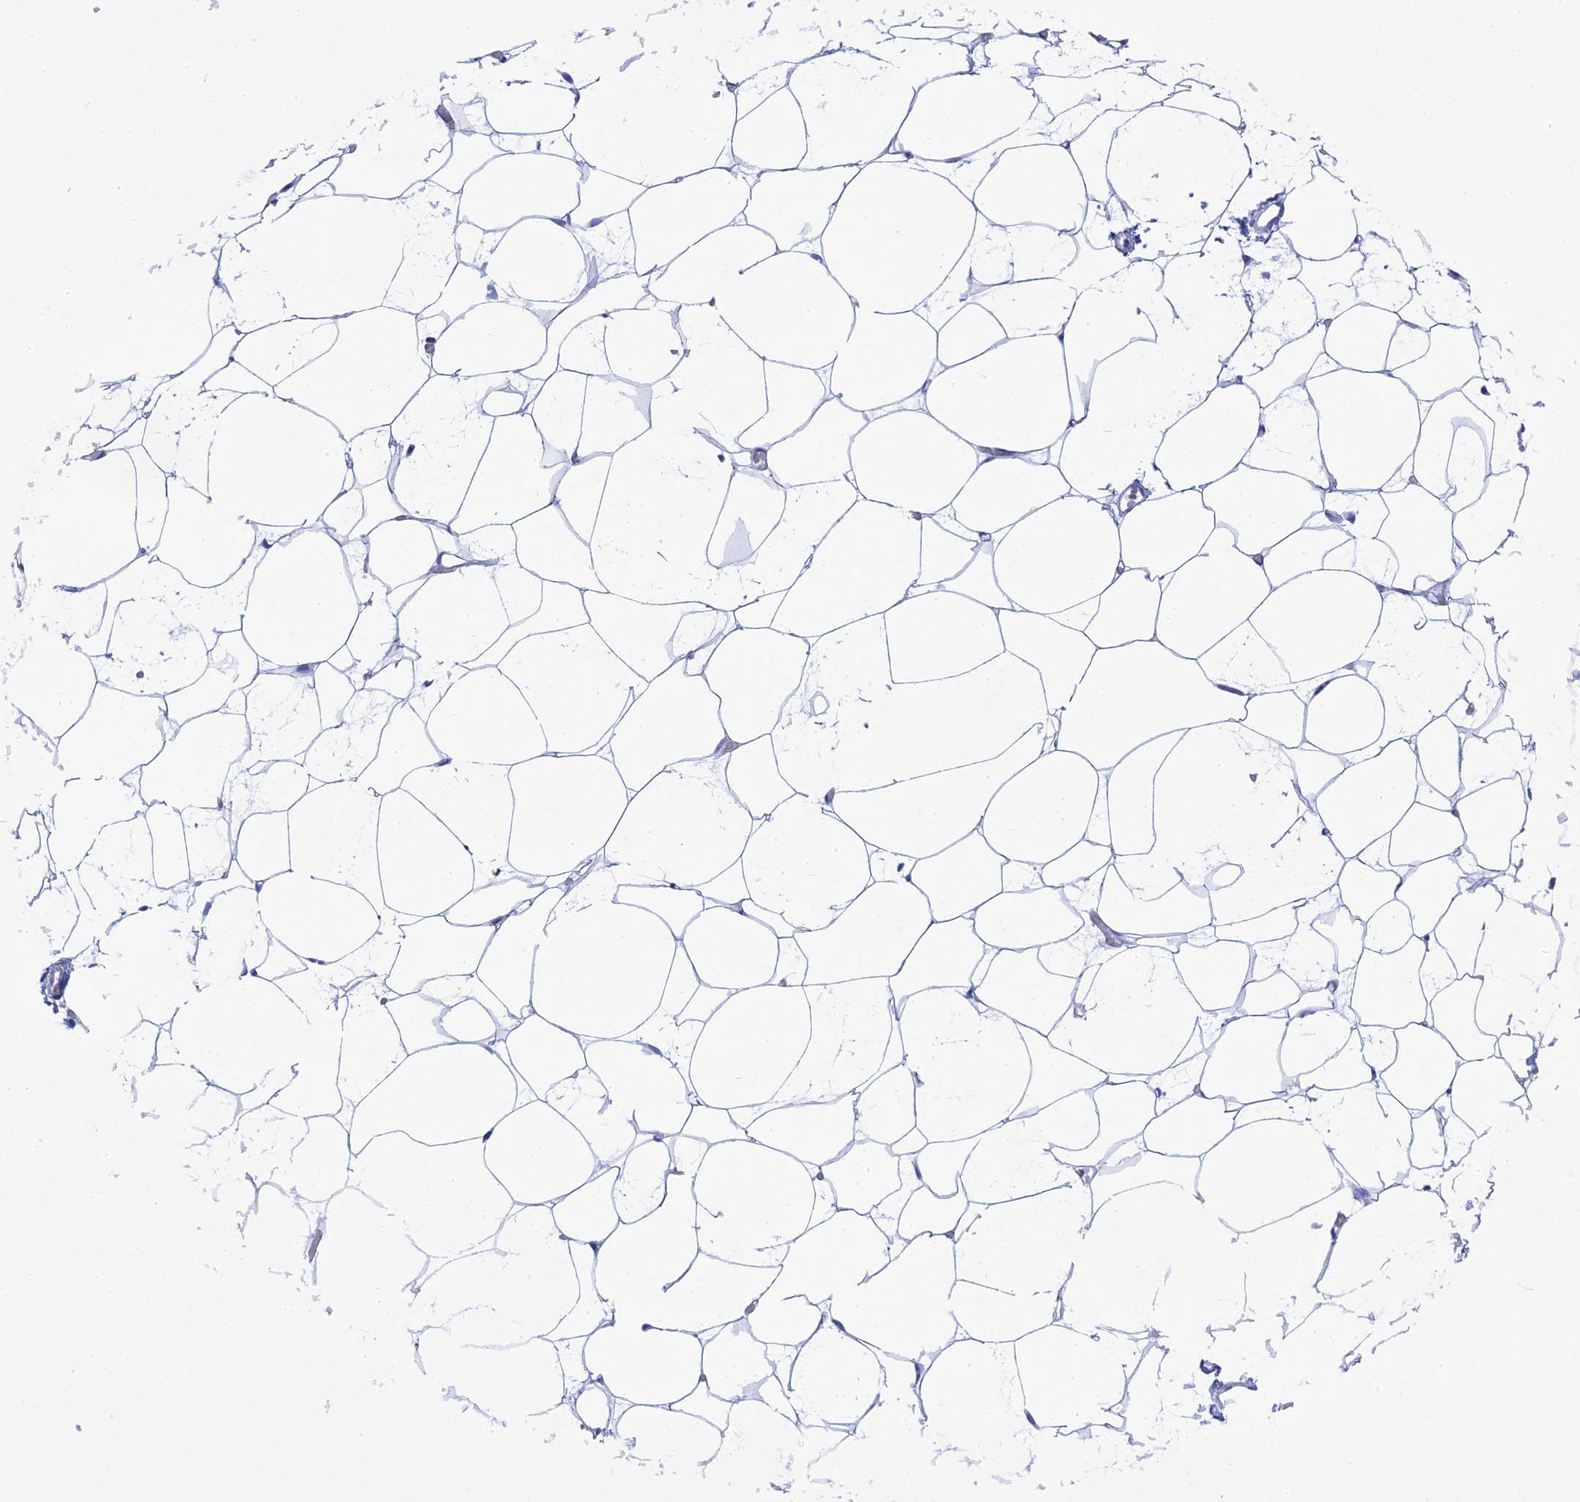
{"staining": {"intensity": "negative", "quantity": "none", "location": "none"}, "tissue": "adipose tissue", "cell_type": "Adipocytes", "image_type": "normal", "snomed": [{"axis": "morphology", "description": "Normal tissue, NOS"}, {"axis": "topography", "description": "Breast"}], "caption": "Immunohistochemistry micrograph of unremarkable adipose tissue stained for a protein (brown), which displays no staining in adipocytes.", "gene": "TEX101", "patient": {"sex": "female", "age": 23}}